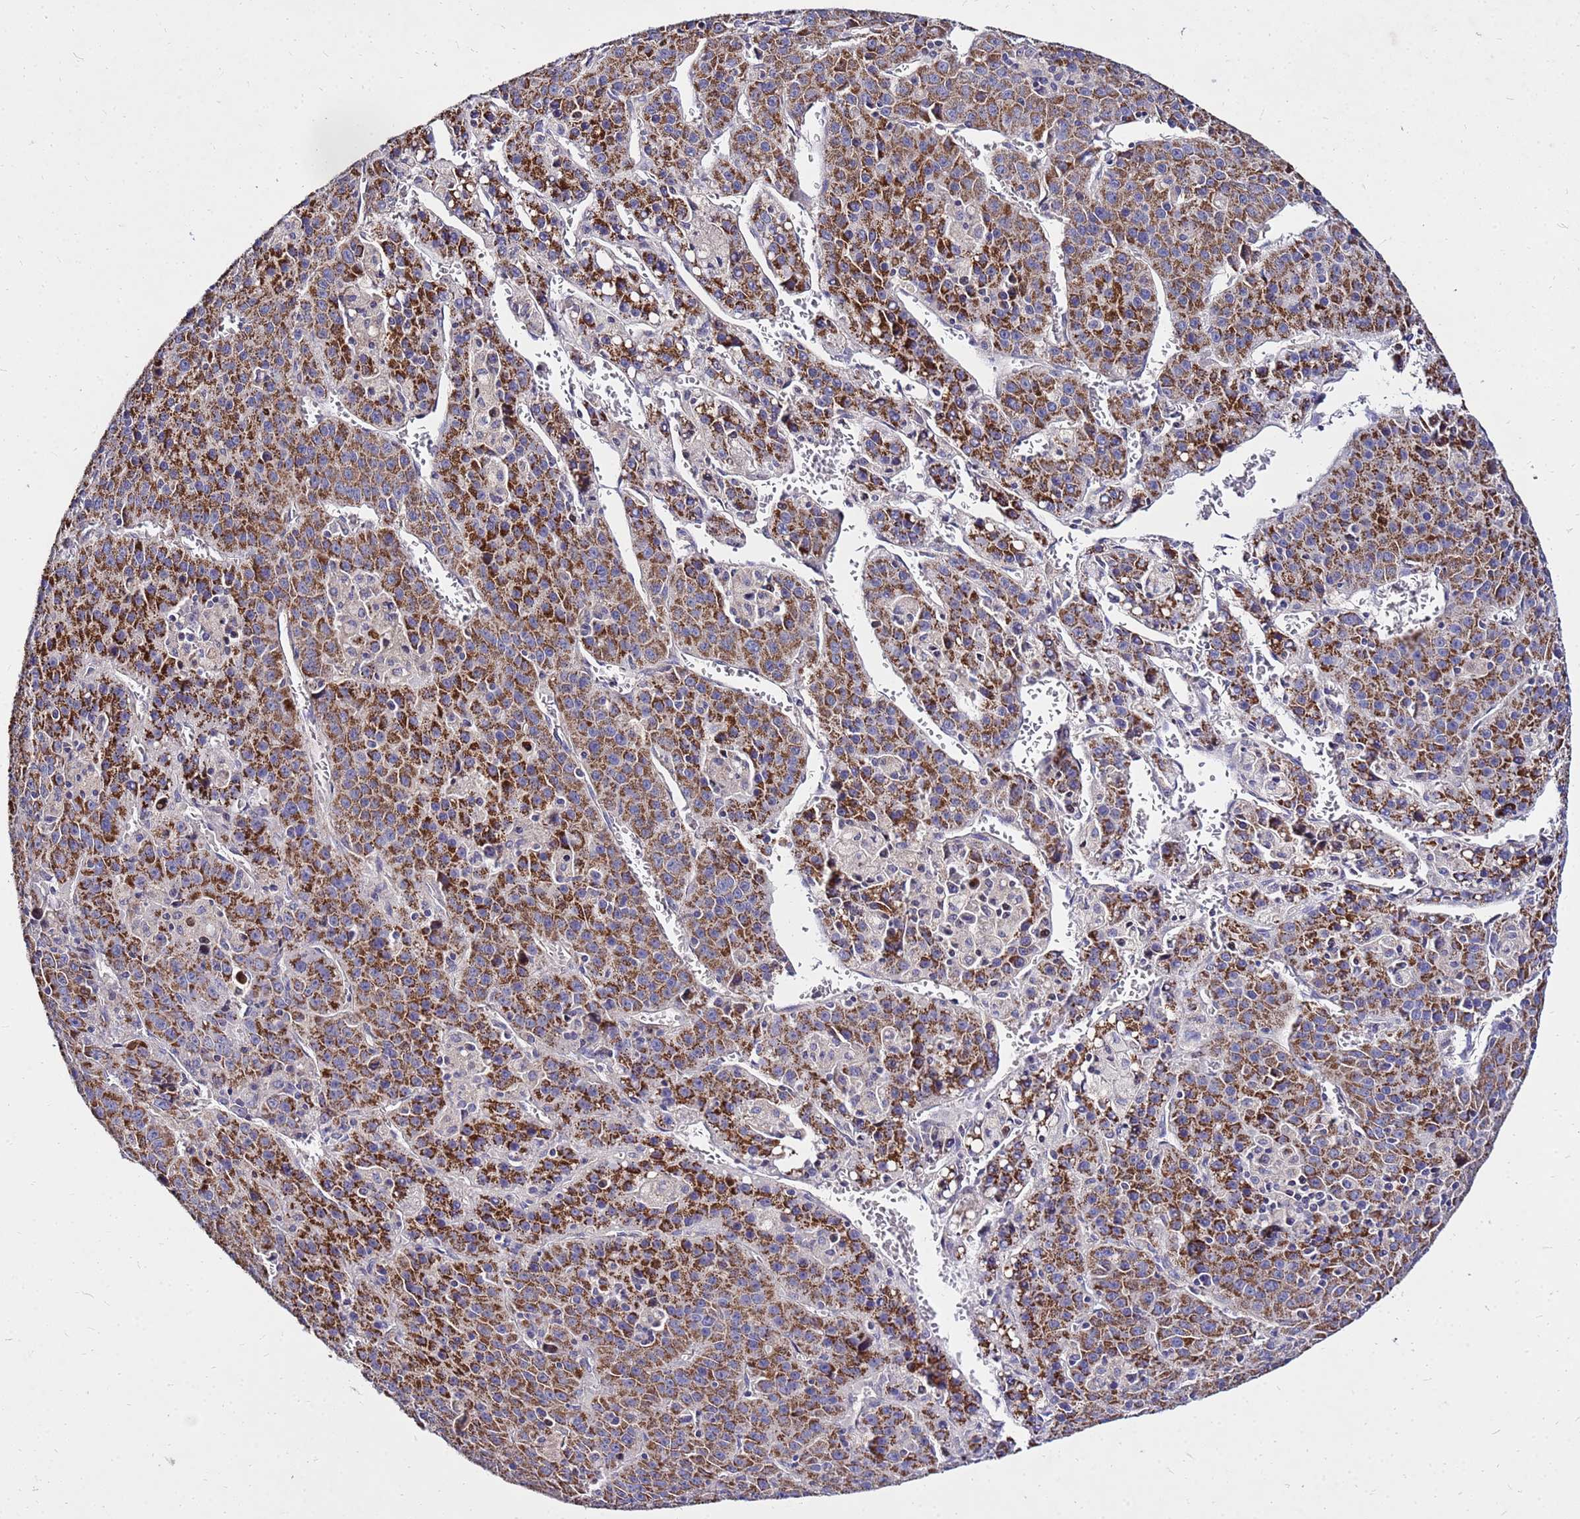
{"staining": {"intensity": "moderate", "quantity": ">75%", "location": "cytoplasmic/membranous"}, "tissue": "liver cancer", "cell_type": "Tumor cells", "image_type": "cancer", "snomed": [{"axis": "morphology", "description": "Carcinoma, Hepatocellular, NOS"}, {"axis": "topography", "description": "Liver"}], "caption": "The image exhibits a brown stain indicating the presence of a protein in the cytoplasmic/membranous of tumor cells in hepatocellular carcinoma (liver). The staining was performed using DAB (3,3'-diaminobenzidine), with brown indicating positive protein expression. Nuclei are stained blue with hematoxylin.", "gene": "COX14", "patient": {"sex": "female", "age": 53}}